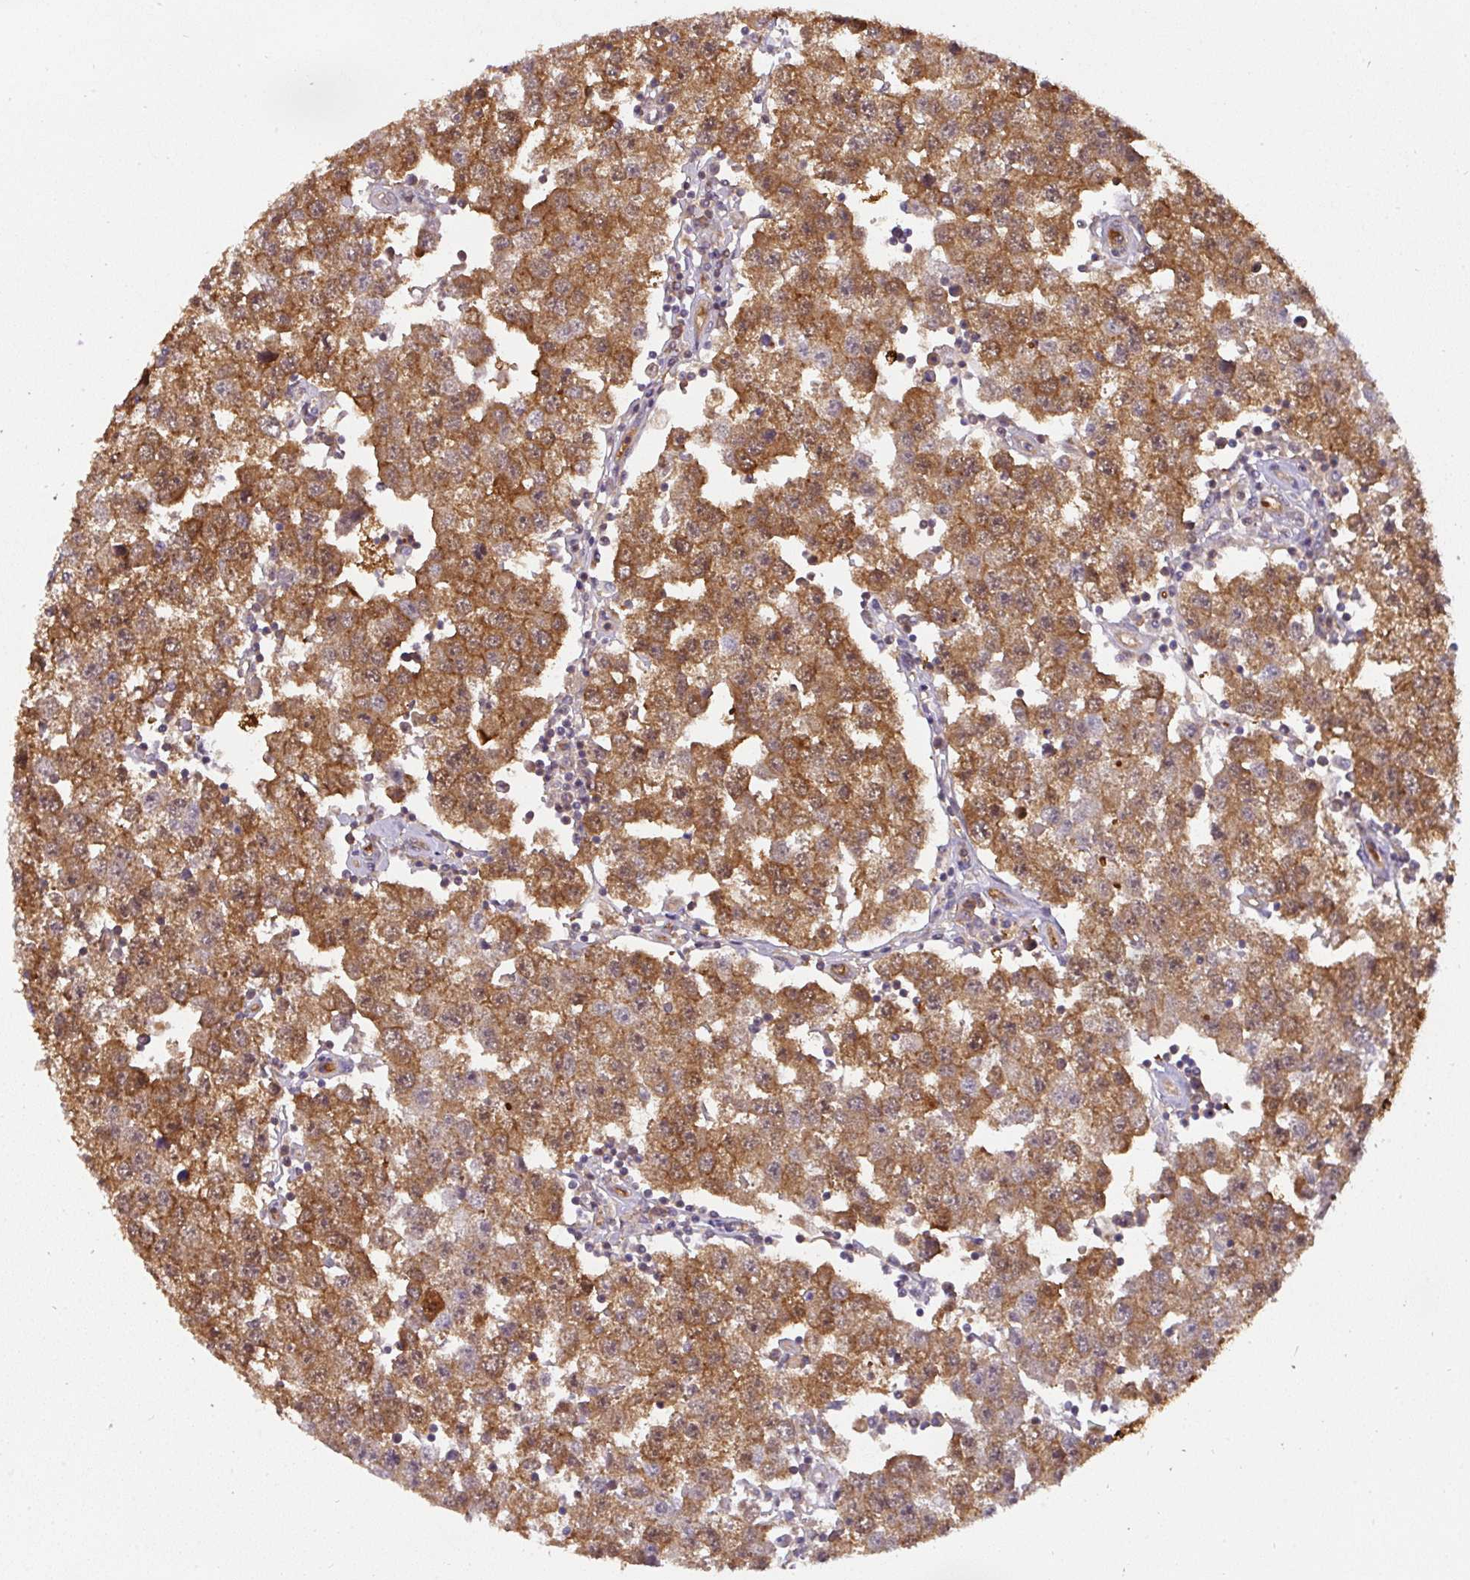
{"staining": {"intensity": "strong", "quantity": ">75%", "location": "cytoplasmic/membranous"}, "tissue": "testis cancer", "cell_type": "Tumor cells", "image_type": "cancer", "snomed": [{"axis": "morphology", "description": "Seminoma, NOS"}, {"axis": "topography", "description": "Testis"}], "caption": "A high amount of strong cytoplasmic/membranous staining is seen in about >75% of tumor cells in testis seminoma tissue.", "gene": "ST13", "patient": {"sex": "male", "age": 34}}